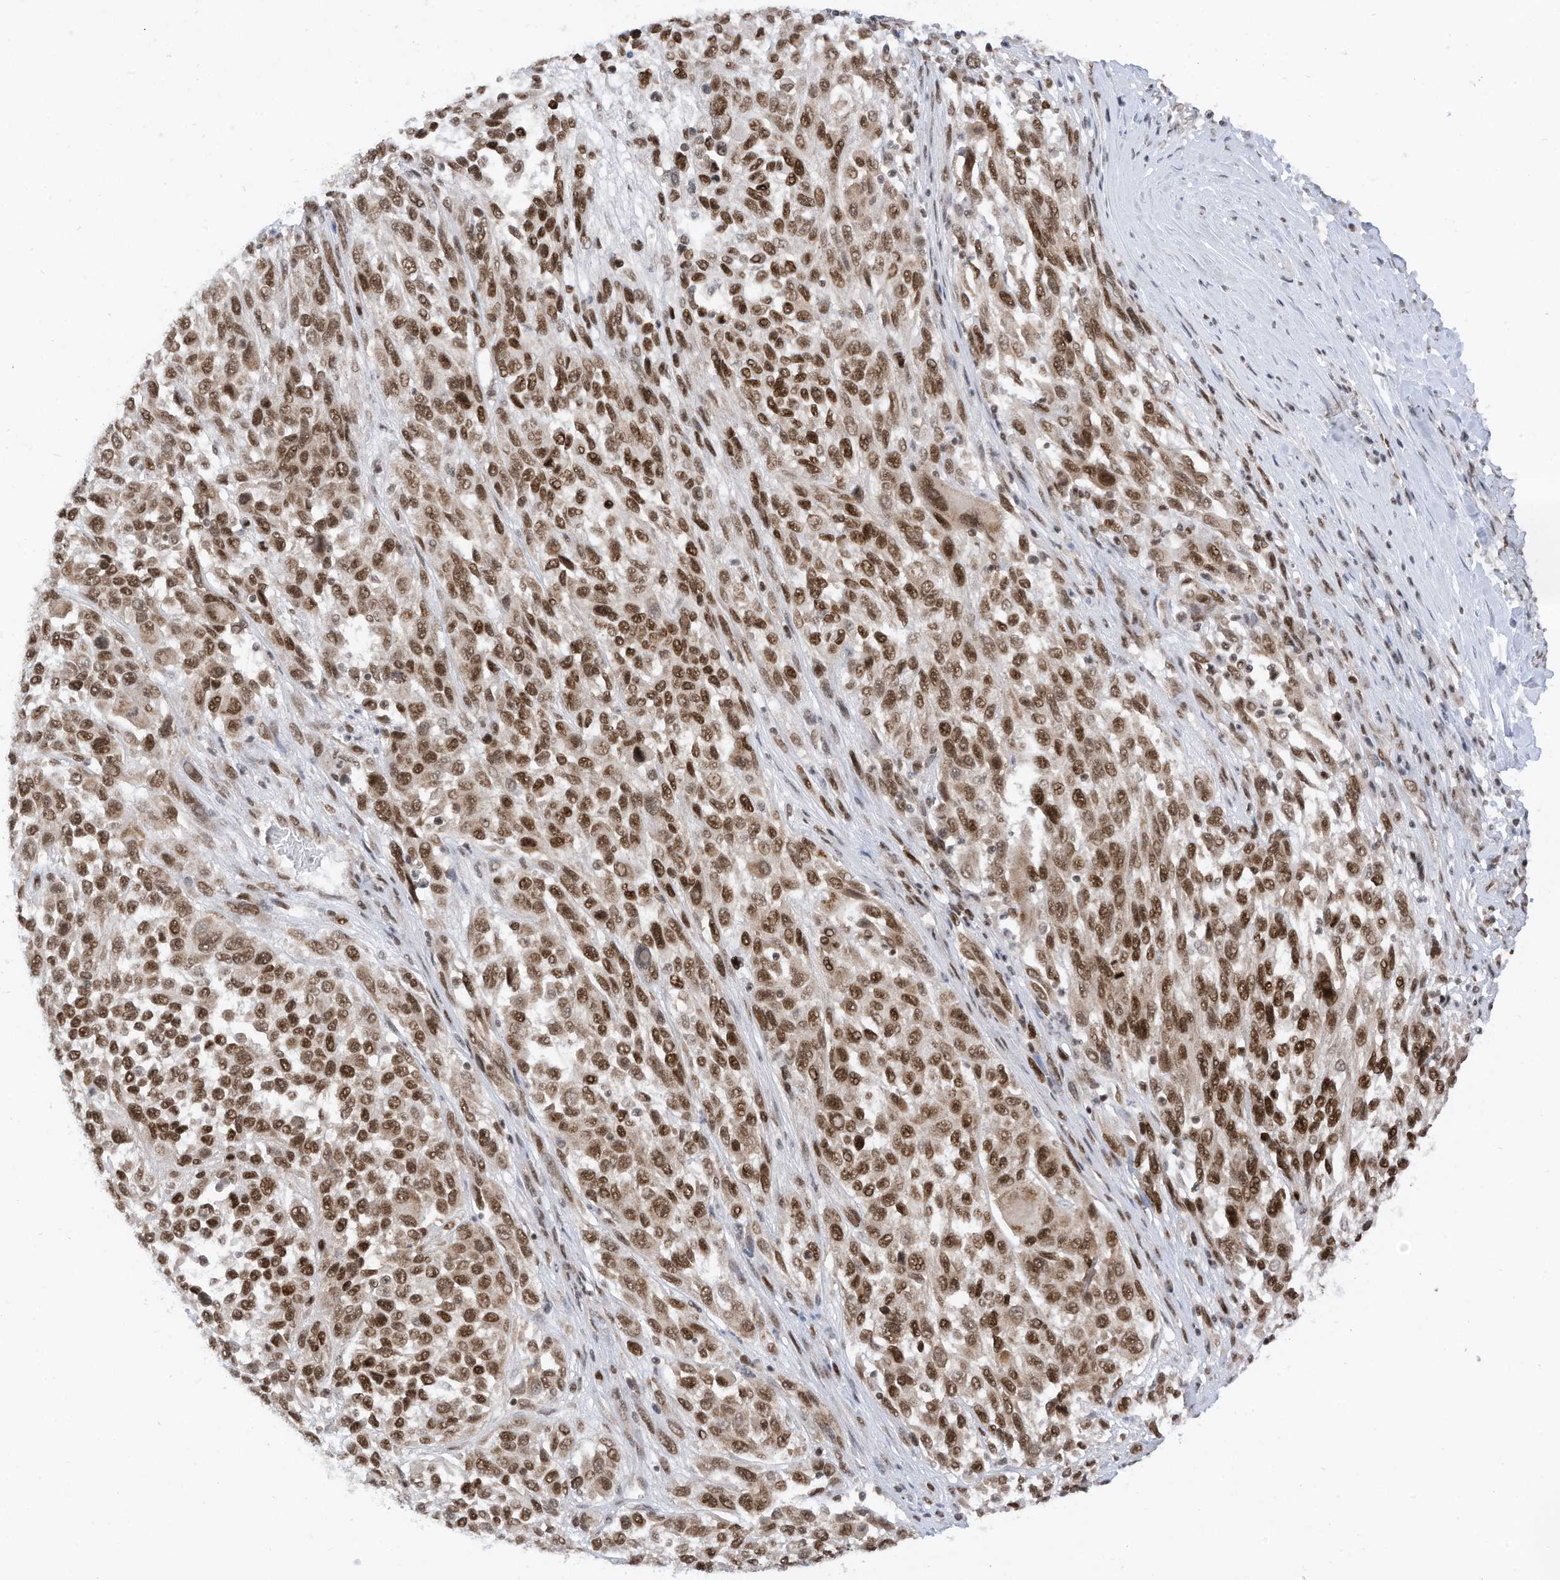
{"staining": {"intensity": "strong", "quantity": ">75%", "location": "nuclear"}, "tissue": "melanoma", "cell_type": "Tumor cells", "image_type": "cancer", "snomed": [{"axis": "morphology", "description": "Malignant melanoma, Metastatic site"}, {"axis": "topography", "description": "Lymph node"}], "caption": "Protein staining displays strong nuclear positivity in approximately >75% of tumor cells in malignant melanoma (metastatic site).", "gene": "AURKAIP1", "patient": {"sex": "male", "age": 61}}